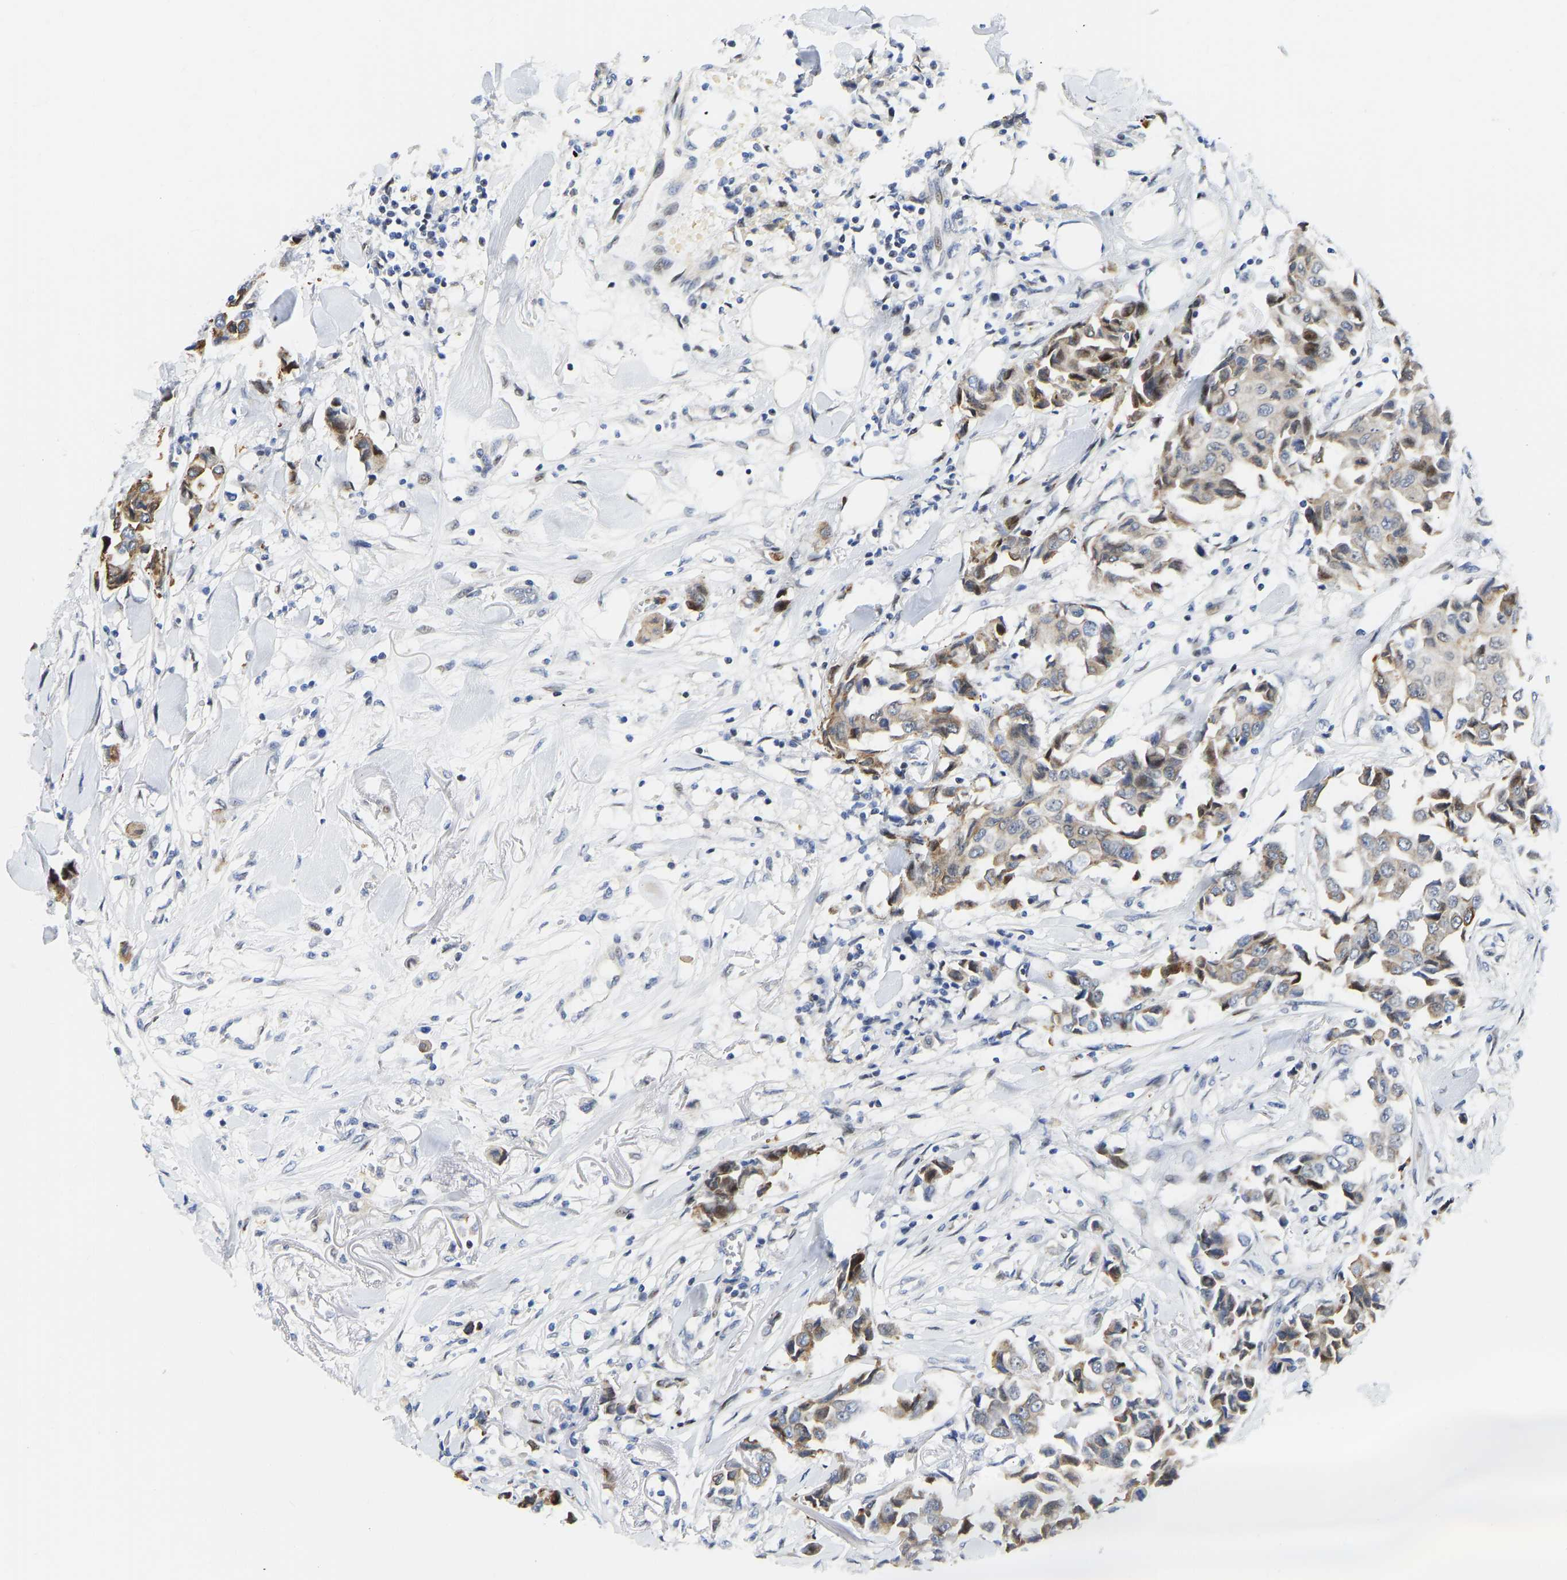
{"staining": {"intensity": "moderate", "quantity": ">75%", "location": "cytoplasmic/membranous"}, "tissue": "breast cancer", "cell_type": "Tumor cells", "image_type": "cancer", "snomed": [{"axis": "morphology", "description": "Duct carcinoma"}, {"axis": "topography", "description": "Breast"}], "caption": "Brown immunohistochemical staining in human breast cancer reveals moderate cytoplasmic/membranous expression in approximately >75% of tumor cells. (Stains: DAB (3,3'-diaminobenzidine) in brown, nuclei in blue, Microscopy: brightfield microscopy at high magnification).", "gene": "HDAC5", "patient": {"sex": "female", "age": 80}}